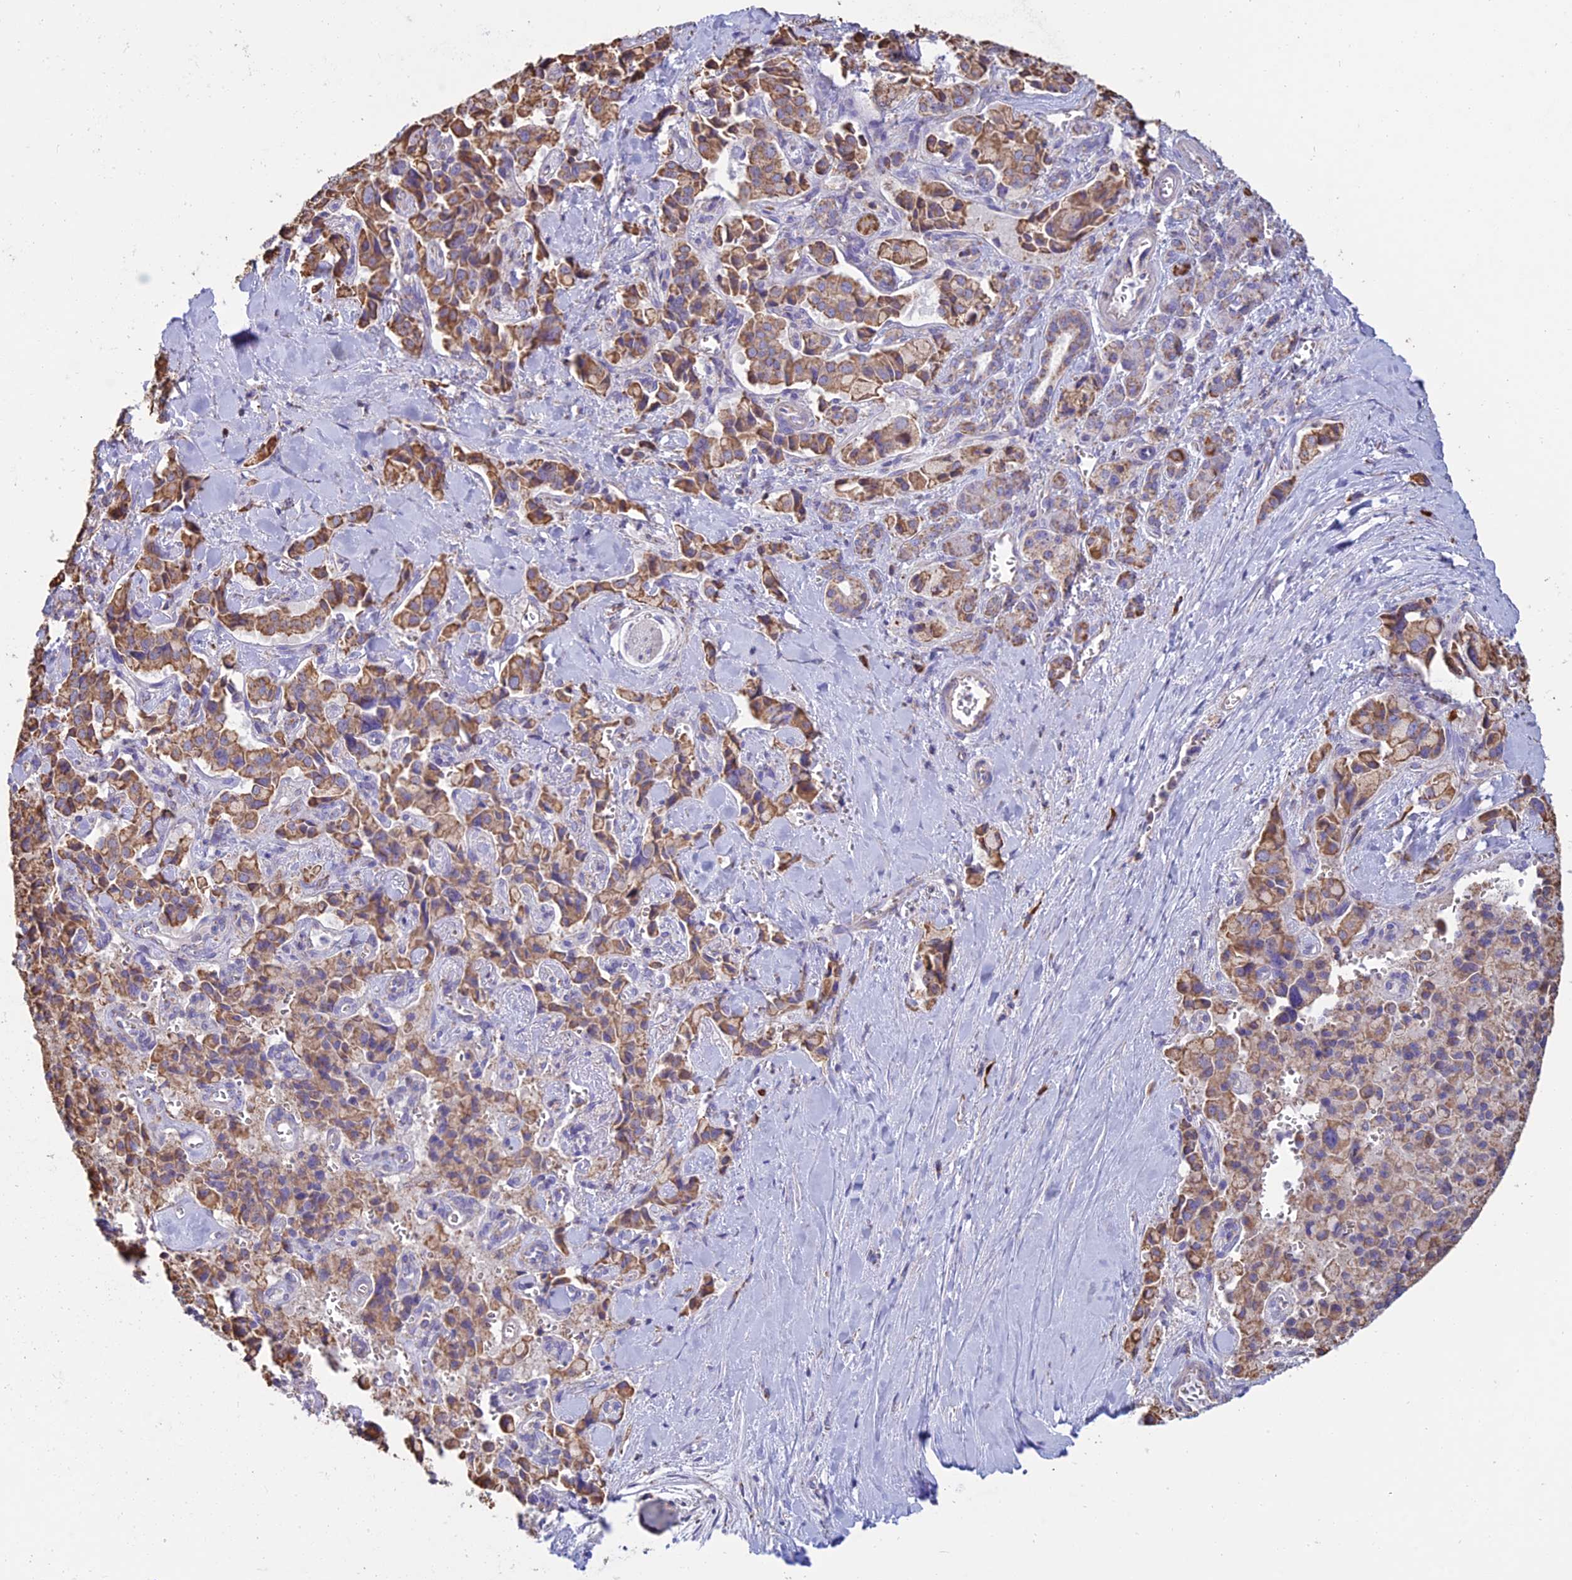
{"staining": {"intensity": "moderate", "quantity": ">75%", "location": "cytoplasmic/membranous"}, "tissue": "pancreatic cancer", "cell_type": "Tumor cells", "image_type": "cancer", "snomed": [{"axis": "morphology", "description": "Adenocarcinoma, NOS"}, {"axis": "topography", "description": "Pancreas"}], "caption": "Pancreatic cancer (adenocarcinoma) stained with a brown dye displays moderate cytoplasmic/membranous positive staining in about >75% of tumor cells.", "gene": "OR2W3", "patient": {"sex": "male", "age": 65}}